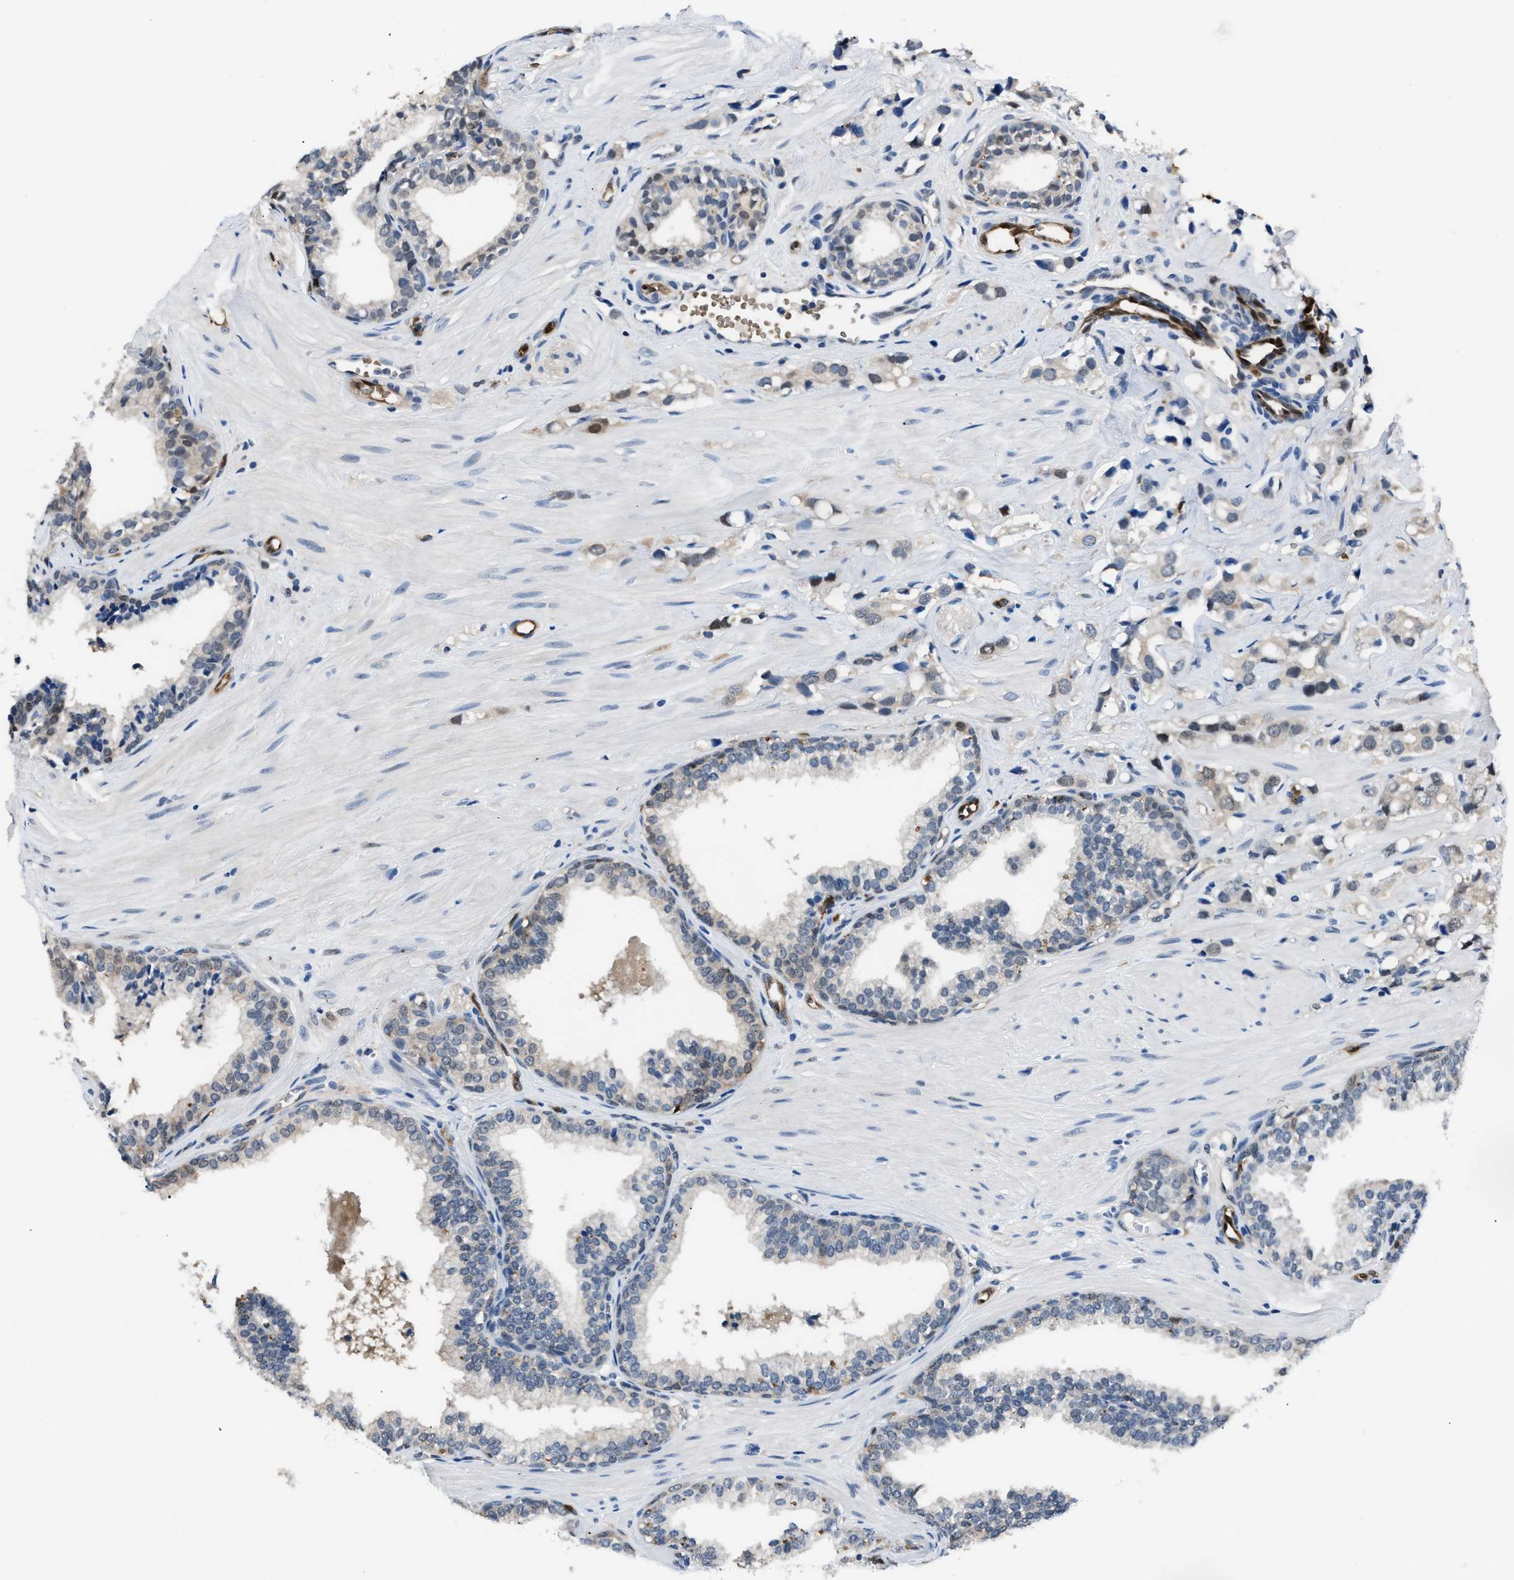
{"staining": {"intensity": "negative", "quantity": "none", "location": "none"}, "tissue": "prostate cancer", "cell_type": "Tumor cells", "image_type": "cancer", "snomed": [{"axis": "morphology", "description": "Adenocarcinoma, High grade"}, {"axis": "topography", "description": "Prostate"}], "caption": "The micrograph demonstrates no staining of tumor cells in prostate cancer.", "gene": "PPA1", "patient": {"sex": "male", "age": 52}}